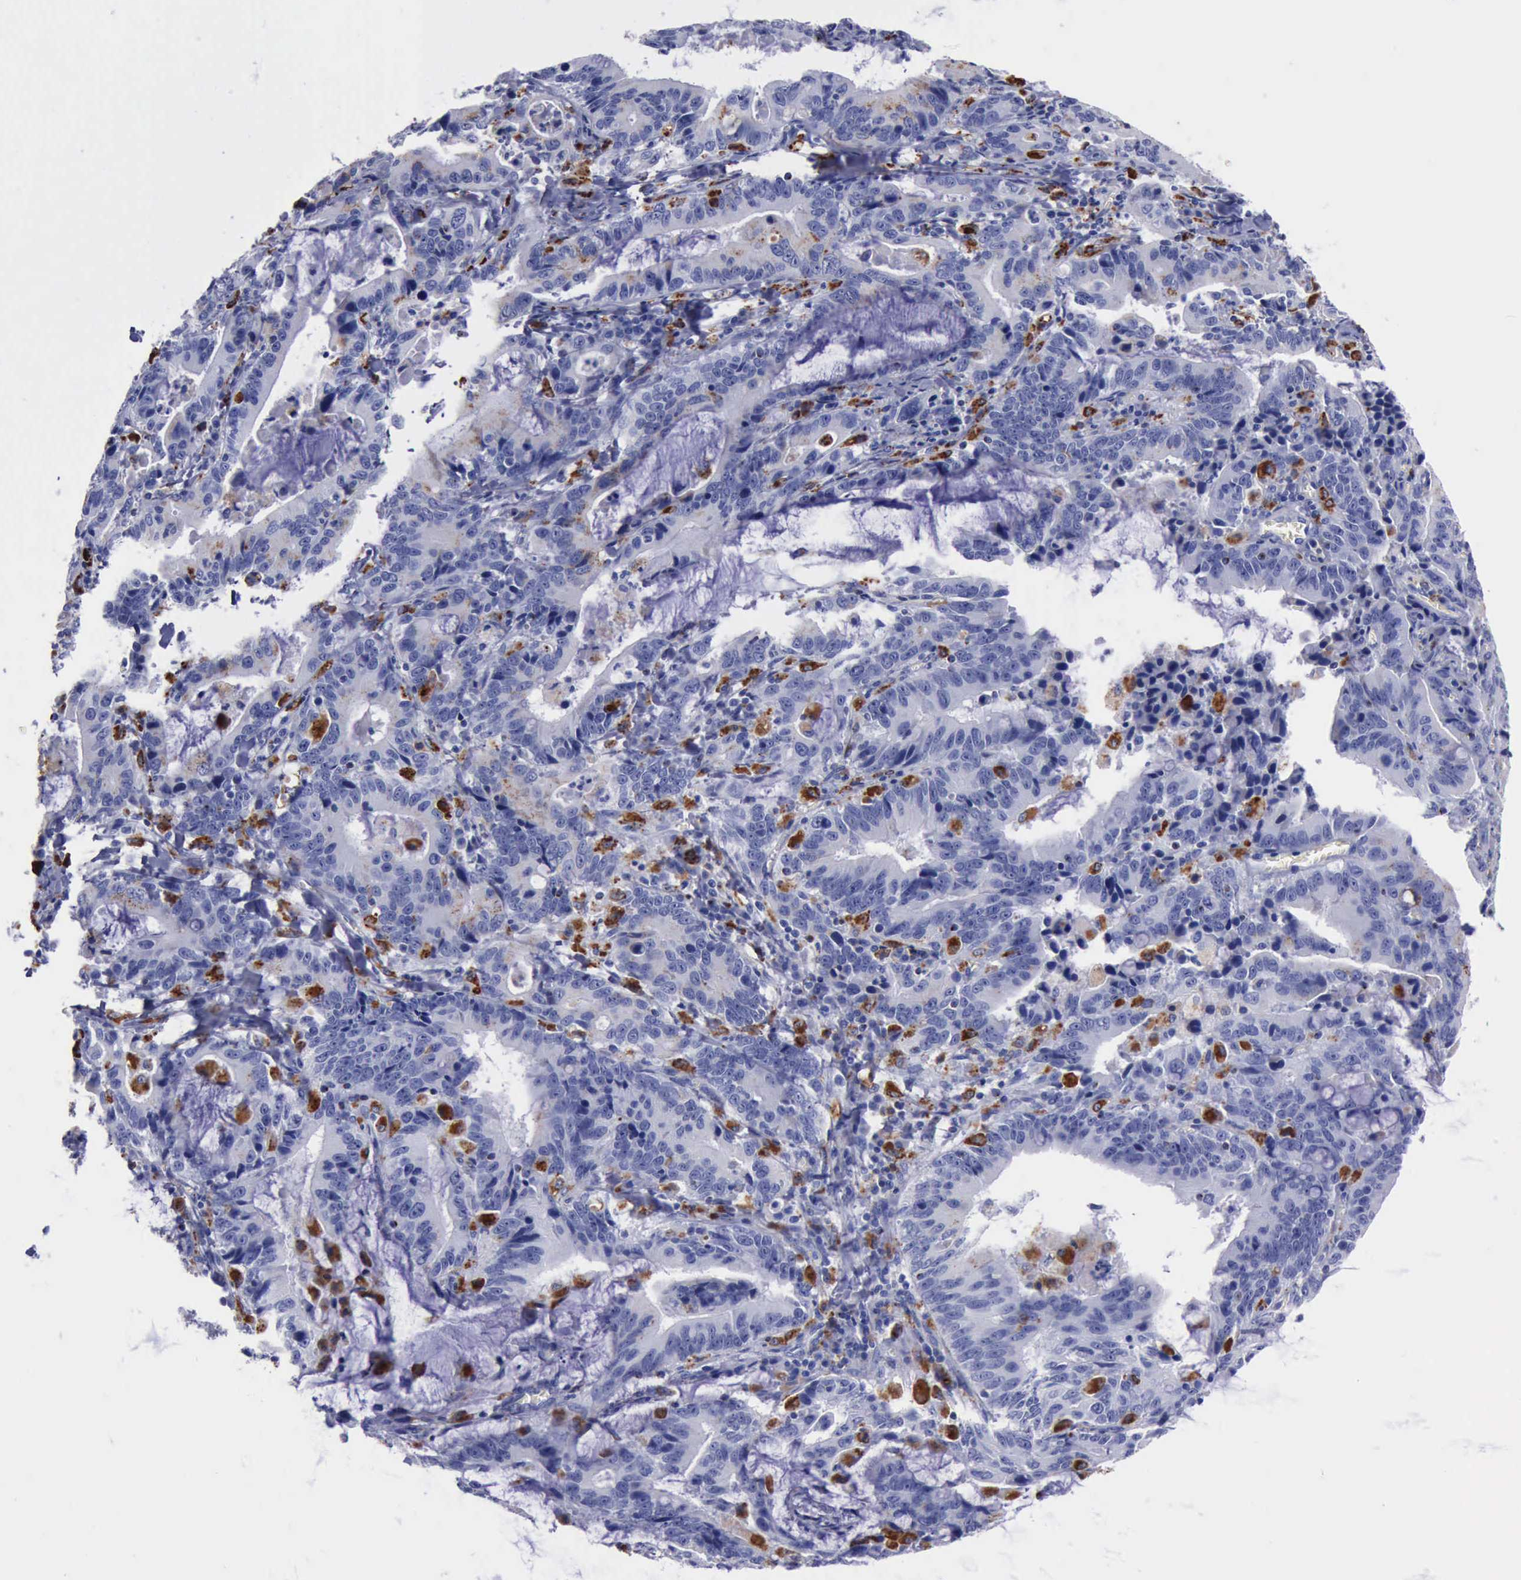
{"staining": {"intensity": "moderate", "quantity": "<25%", "location": "cytoplasmic/membranous"}, "tissue": "stomach cancer", "cell_type": "Tumor cells", "image_type": "cancer", "snomed": [{"axis": "morphology", "description": "Adenocarcinoma, NOS"}, {"axis": "topography", "description": "Stomach, upper"}], "caption": "There is low levels of moderate cytoplasmic/membranous expression in tumor cells of stomach cancer (adenocarcinoma), as demonstrated by immunohistochemical staining (brown color).", "gene": "CTSD", "patient": {"sex": "male", "age": 63}}